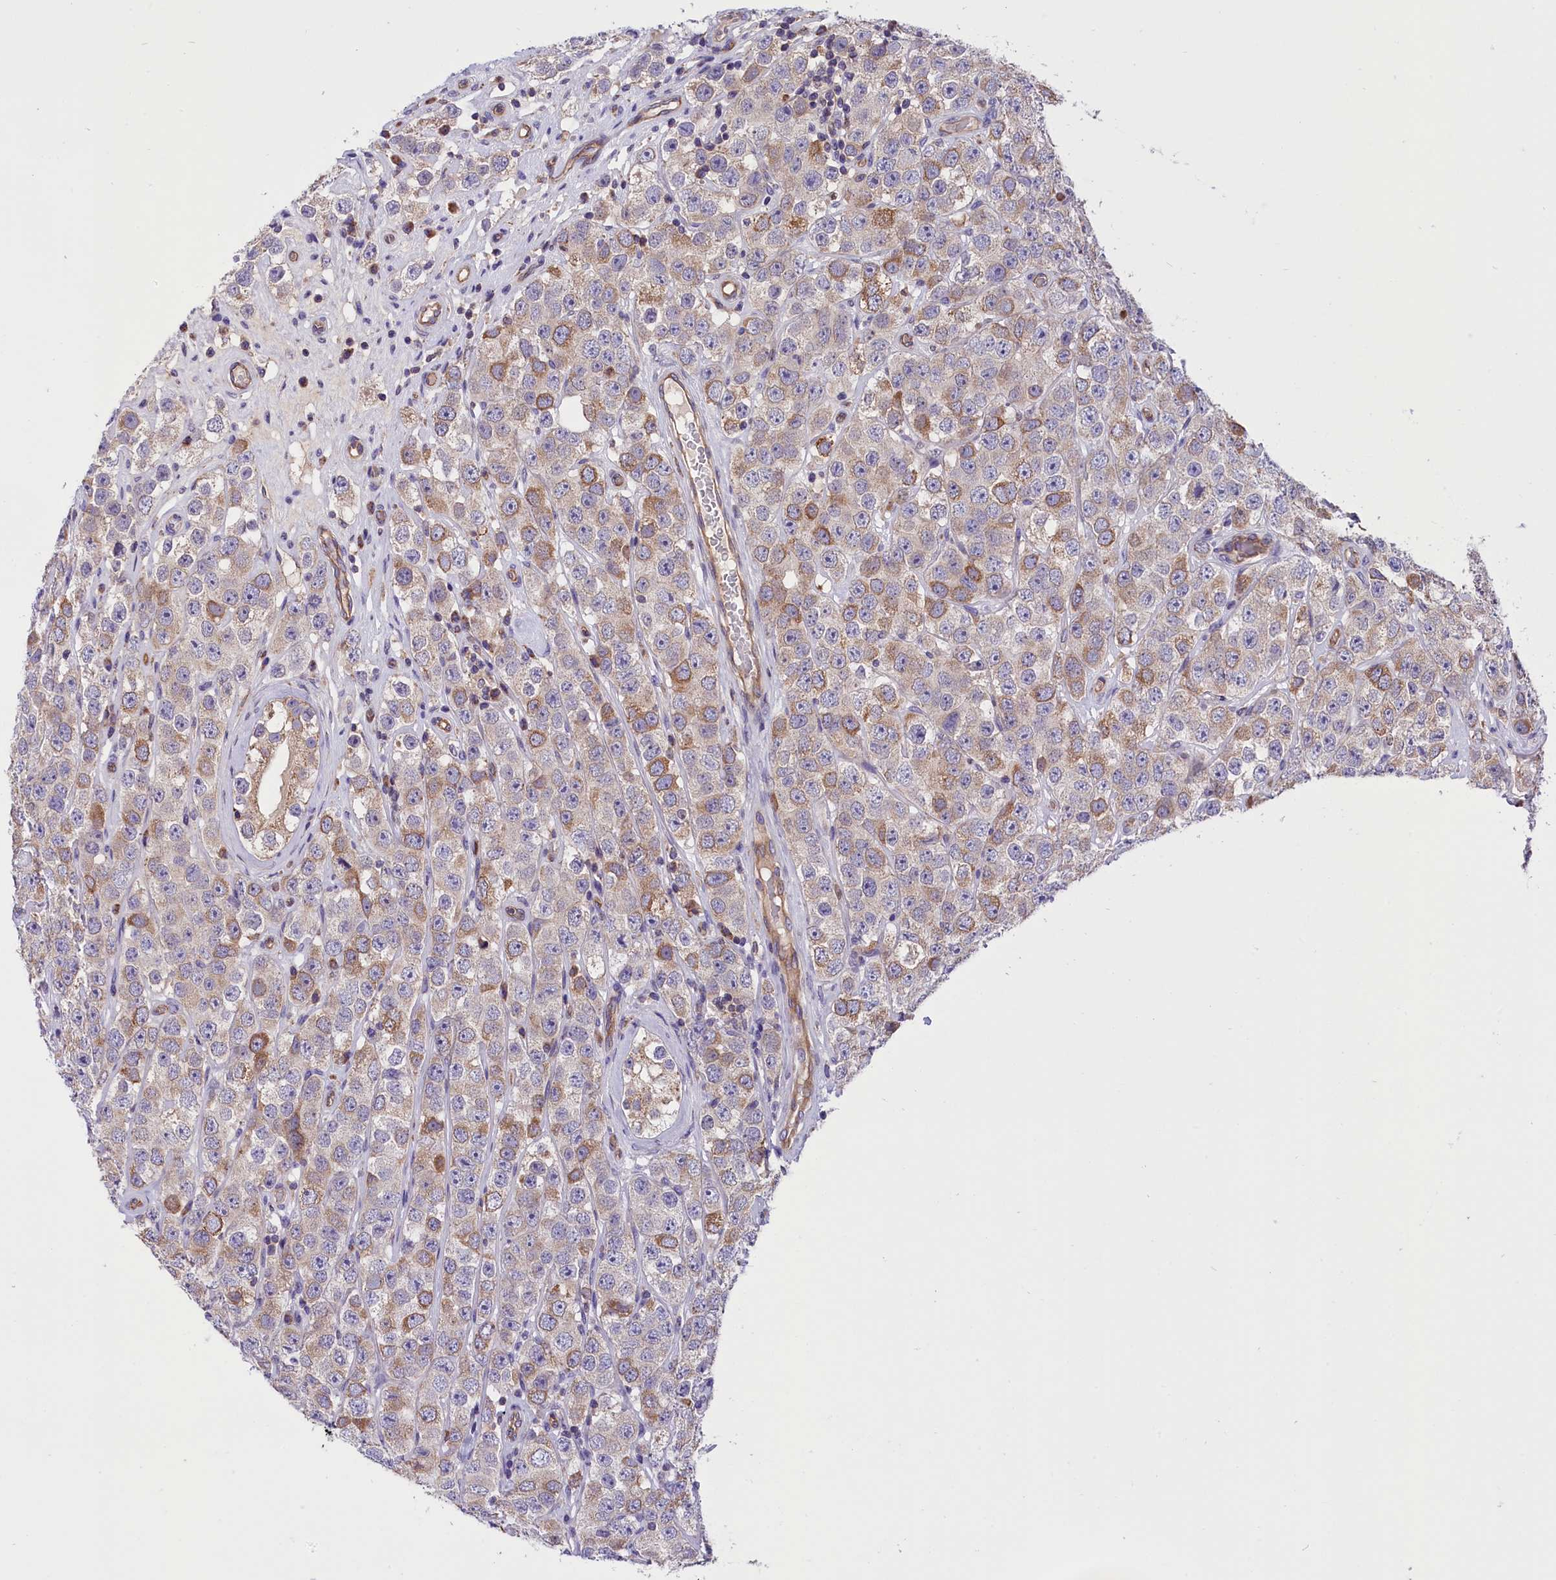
{"staining": {"intensity": "moderate", "quantity": "25%-75%", "location": "cytoplasmic/membranous"}, "tissue": "testis cancer", "cell_type": "Tumor cells", "image_type": "cancer", "snomed": [{"axis": "morphology", "description": "Seminoma, NOS"}, {"axis": "topography", "description": "Testis"}], "caption": "Immunohistochemical staining of human testis cancer shows medium levels of moderate cytoplasmic/membranous staining in about 25%-75% of tumor cells. (Stains: DAB in brown, nuclei in blue, Microscopy: brightfield microscopy at high magnification).", "gene": "DNAJB9", "patient": {"sex": "male", "age": 28}}